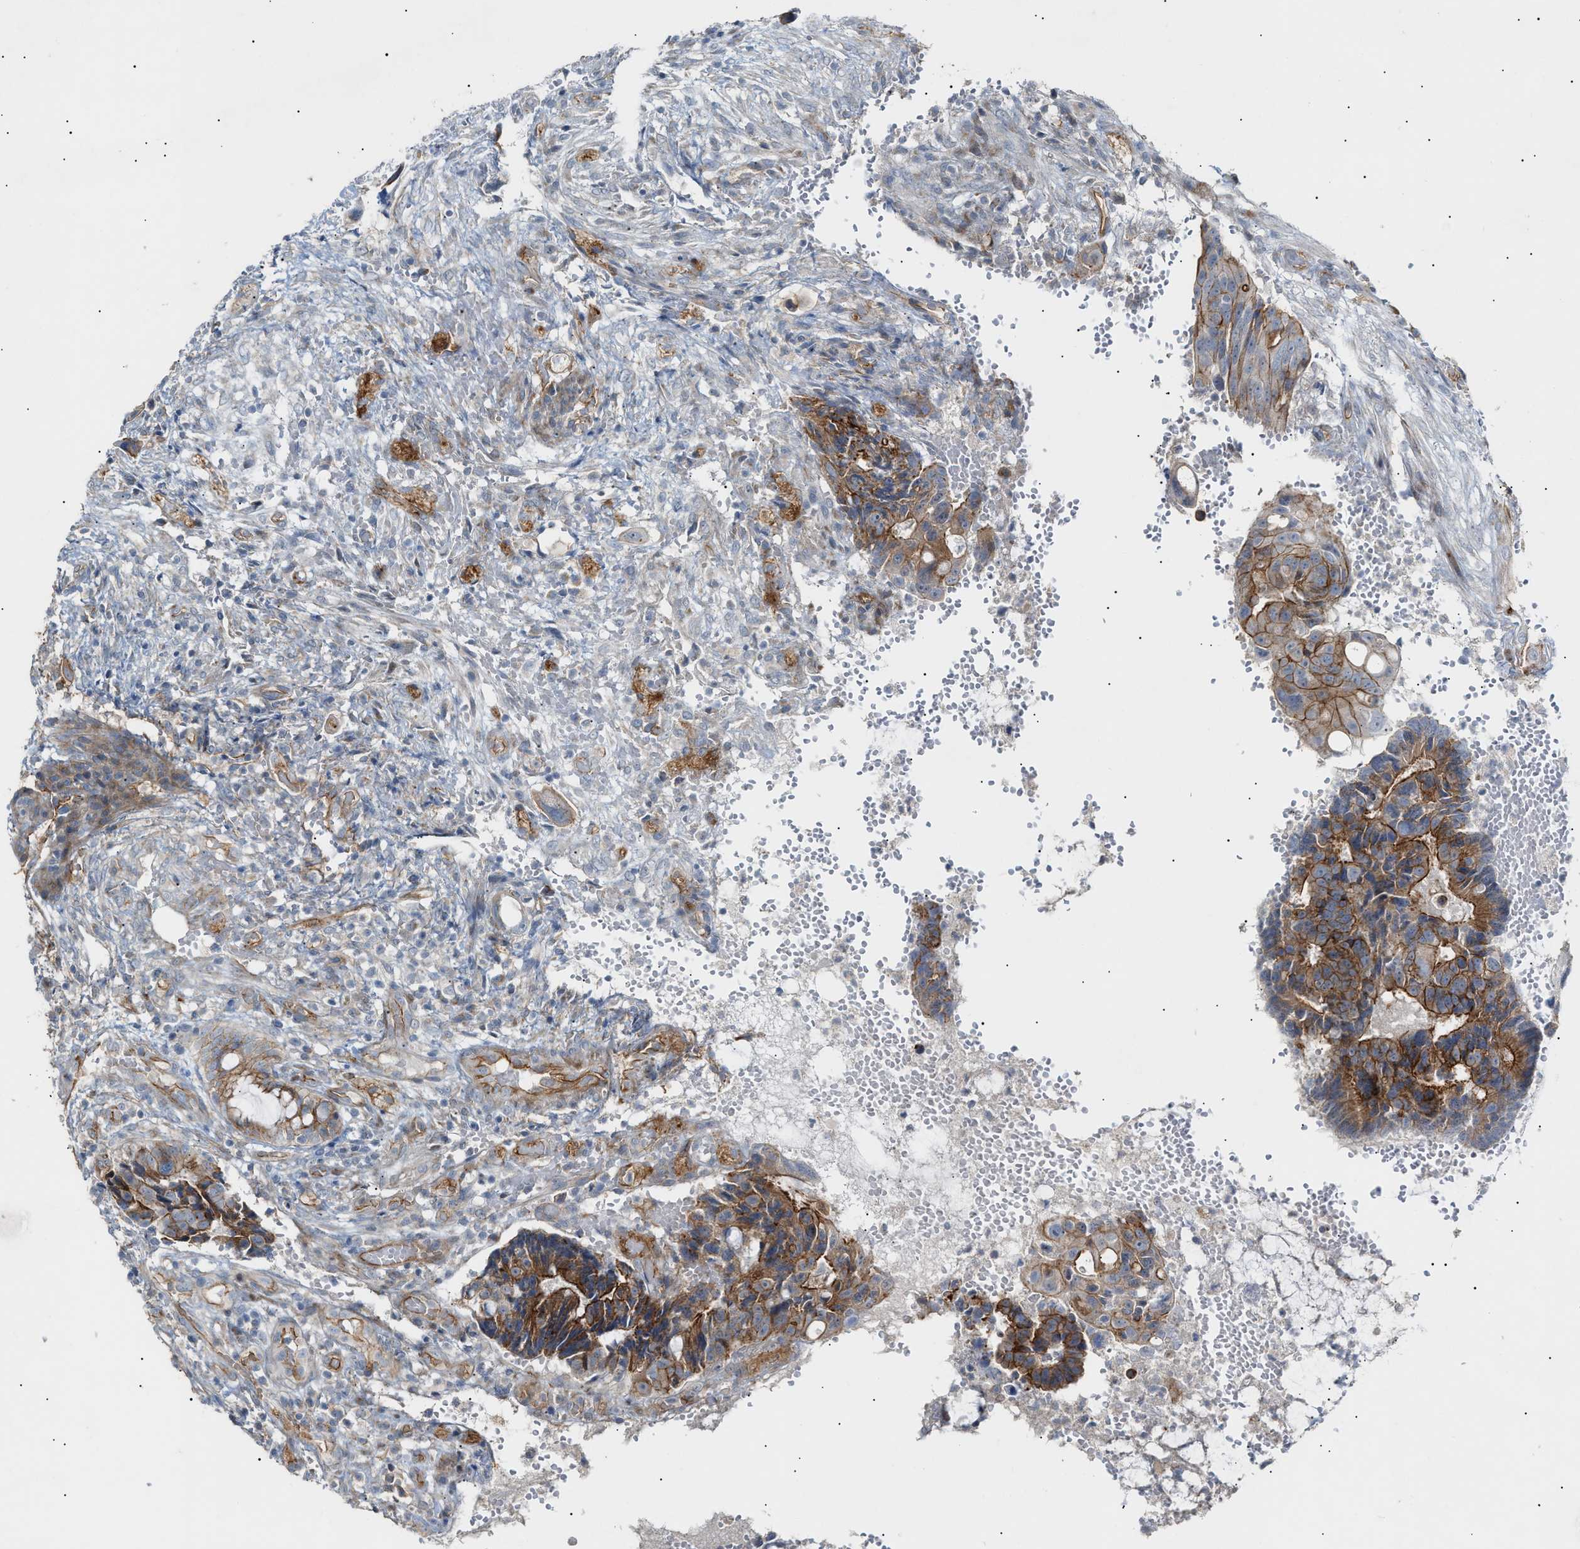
{"staining": {"intensity": "strong", "quantity": ">75%", "location": "cytoplasmic/membranous"}, "tissue": "colorectal cancer", "cell_type": "Tumor cells", "image_type": "cancer", "snomed": [{"axis": "morphology", "description": "Adenocarcinoma, NOS"}, {"axis": "topography", "description": "Colon"}], "caption": "A high-resolution histopathology image shows IHC staining of colorectal cancer (adenocarcinoma), which displays strong cytoplasmic/membranous positivity in approximately >75% of tumor cells.", "gene": "ZFHX2", "patient": {"sex": "female", "age": 57}}